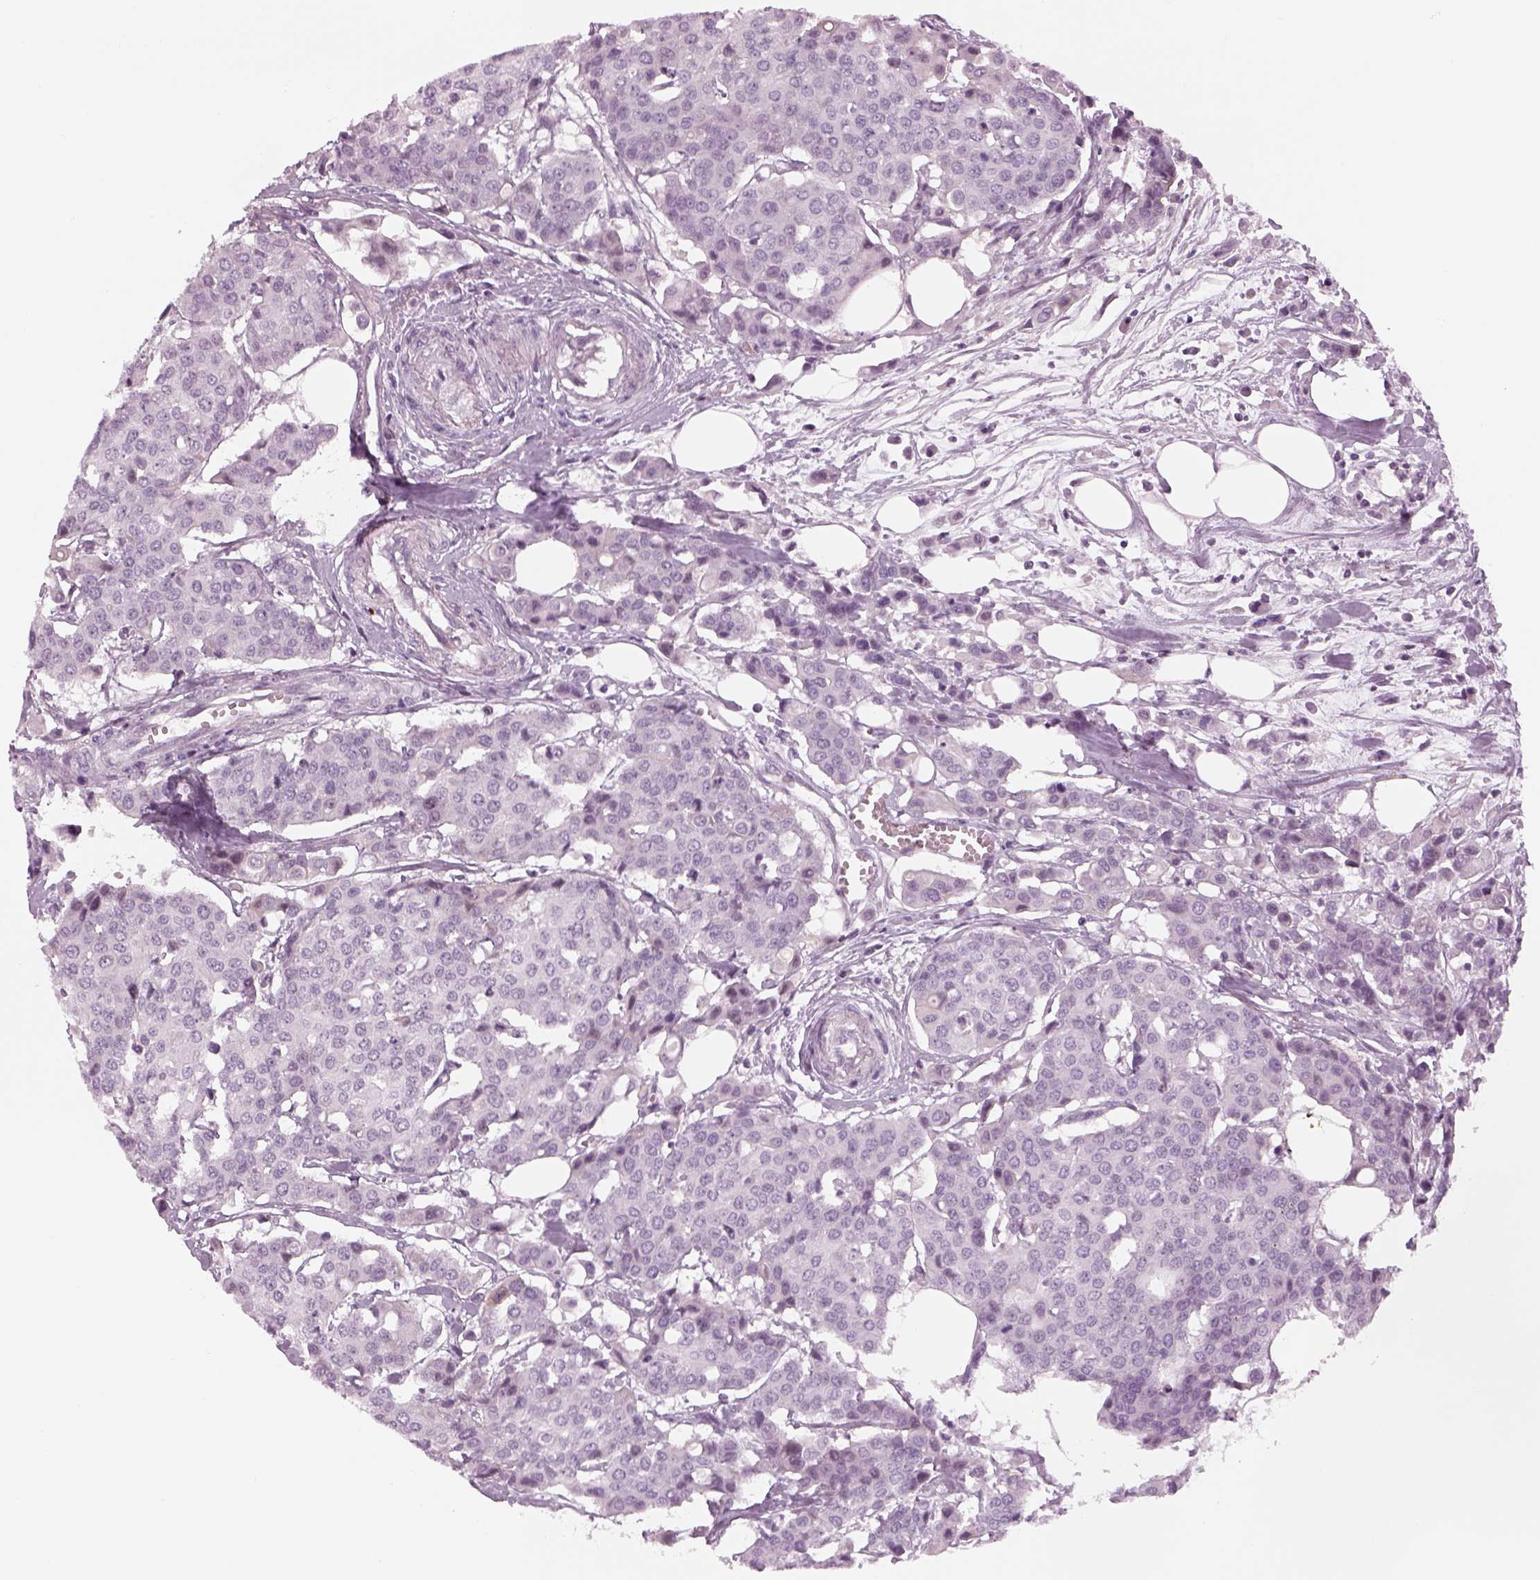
{"staining": {"intensity": "negative", "quantity": "none", "location": "none"}, "tissue": "carcinoid", "cell_type": "Tumor cells", "image_type": "cancer", "snomed": [{"axis": "morphology", "description": "Carcinoid, malignant, NOS"}, {"axis": "topography", "description": "Colon"}], "caption": "Immunohistochemical staining of malignant carcinoid exhibits no significant positivity in tumor cells.", "gene": "LRRIQ3", "patient": {"sex": "male", "age": 81}}